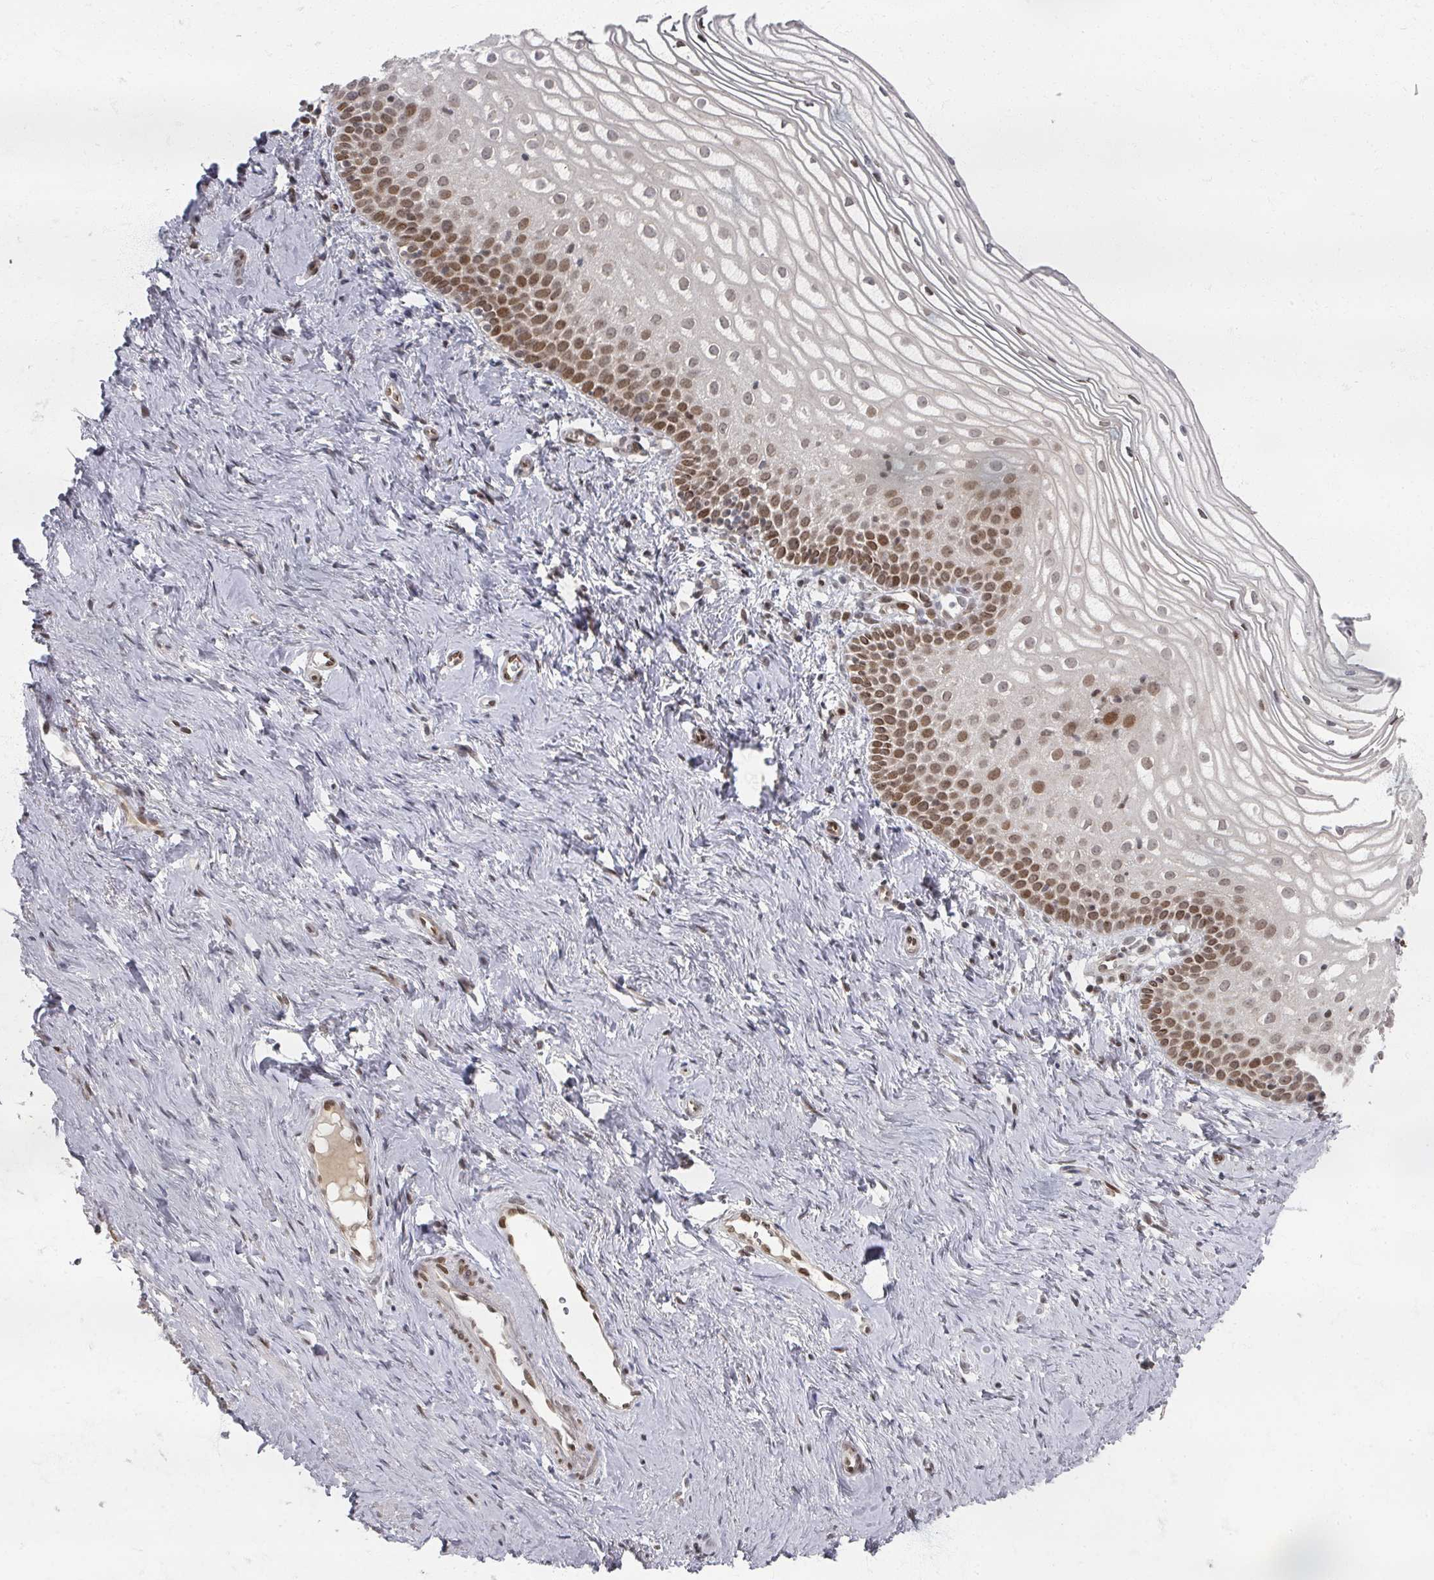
{"staining": {"intensity": "strong", "quantity": ">75%", "location": "nuclear"}, "tissue": "vagina", "cell_type": "Squamous epithelial cells", "image_type": "normal", "snomed": [{"axis": "morphology", "description": "Normal tissue, NOS"}, {"axis": "topography", "description": "Vagina"}], "caption": "DAB (3,3'-diaminobenzidine) immunohistochemical staining of unremarkable human vagina demonstrates strong nuclear protein staining in approximately >75% of squamous epithelial cells. (DAB IHC, brown staining for protein, blue staining for nuclei).", "gene": "PSKH1", "patient": {"sex": "female", "age": 56}}